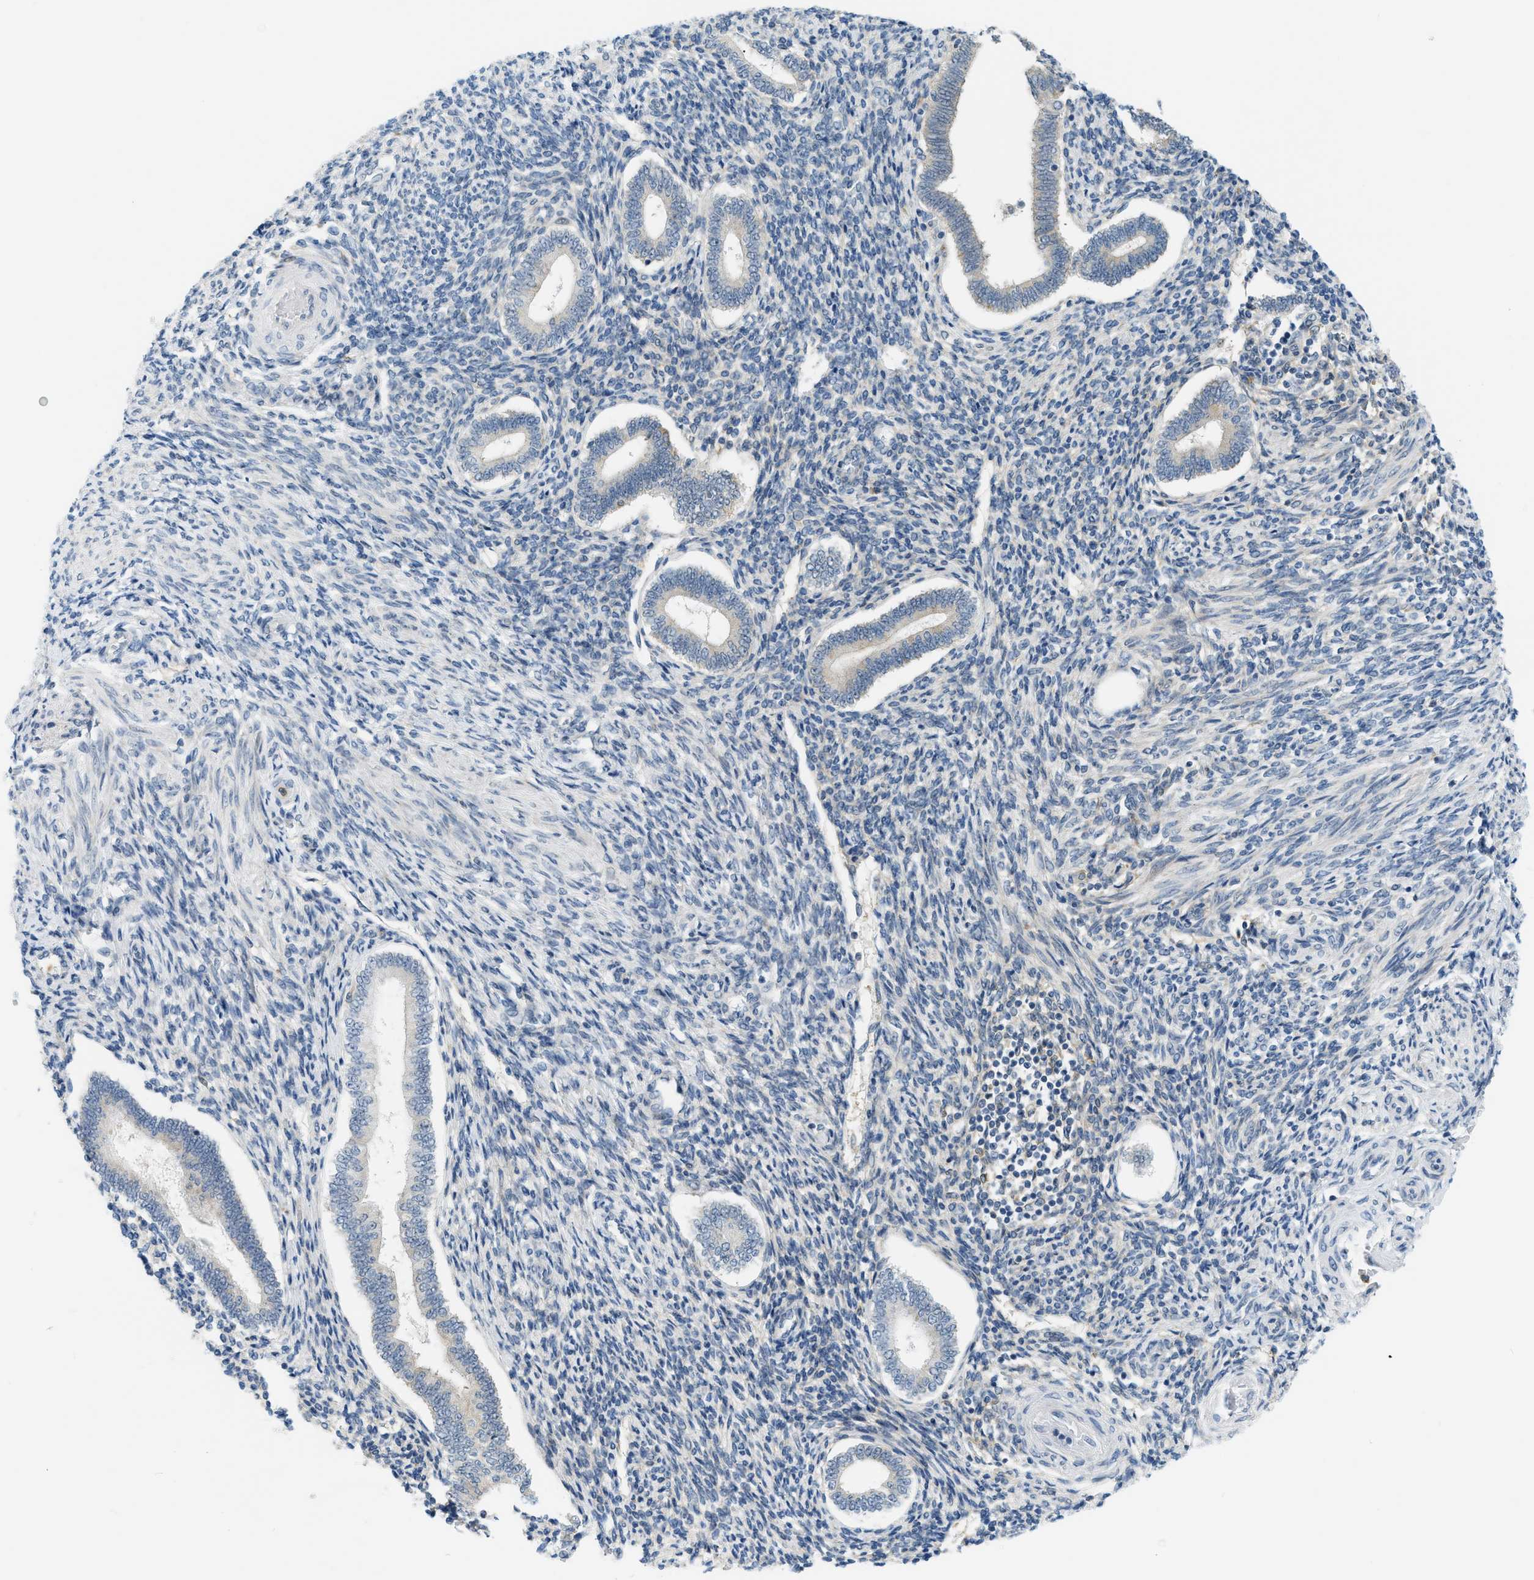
{"staining": {"intensity": "negative", "quantity": "none", "location": "none"}, "tissue": "endometrium", "cell_type": "Cells in endometrial stroma", "image_type": "normal", "snomed": [{"axis": "morphology", "description": "Normal tissue, NOS"}, {"axis": "topography", "description": "Endometrium"}], "caption": "This photomicrograph is of unremarkable endometrium stained with IHC to label a protein in brown with the nuclei are counter-stained blue. There is no staining in cells in endometrial stroma.", "gene": "ZNF408", "patient": {"sex": "female", "age": 42}}